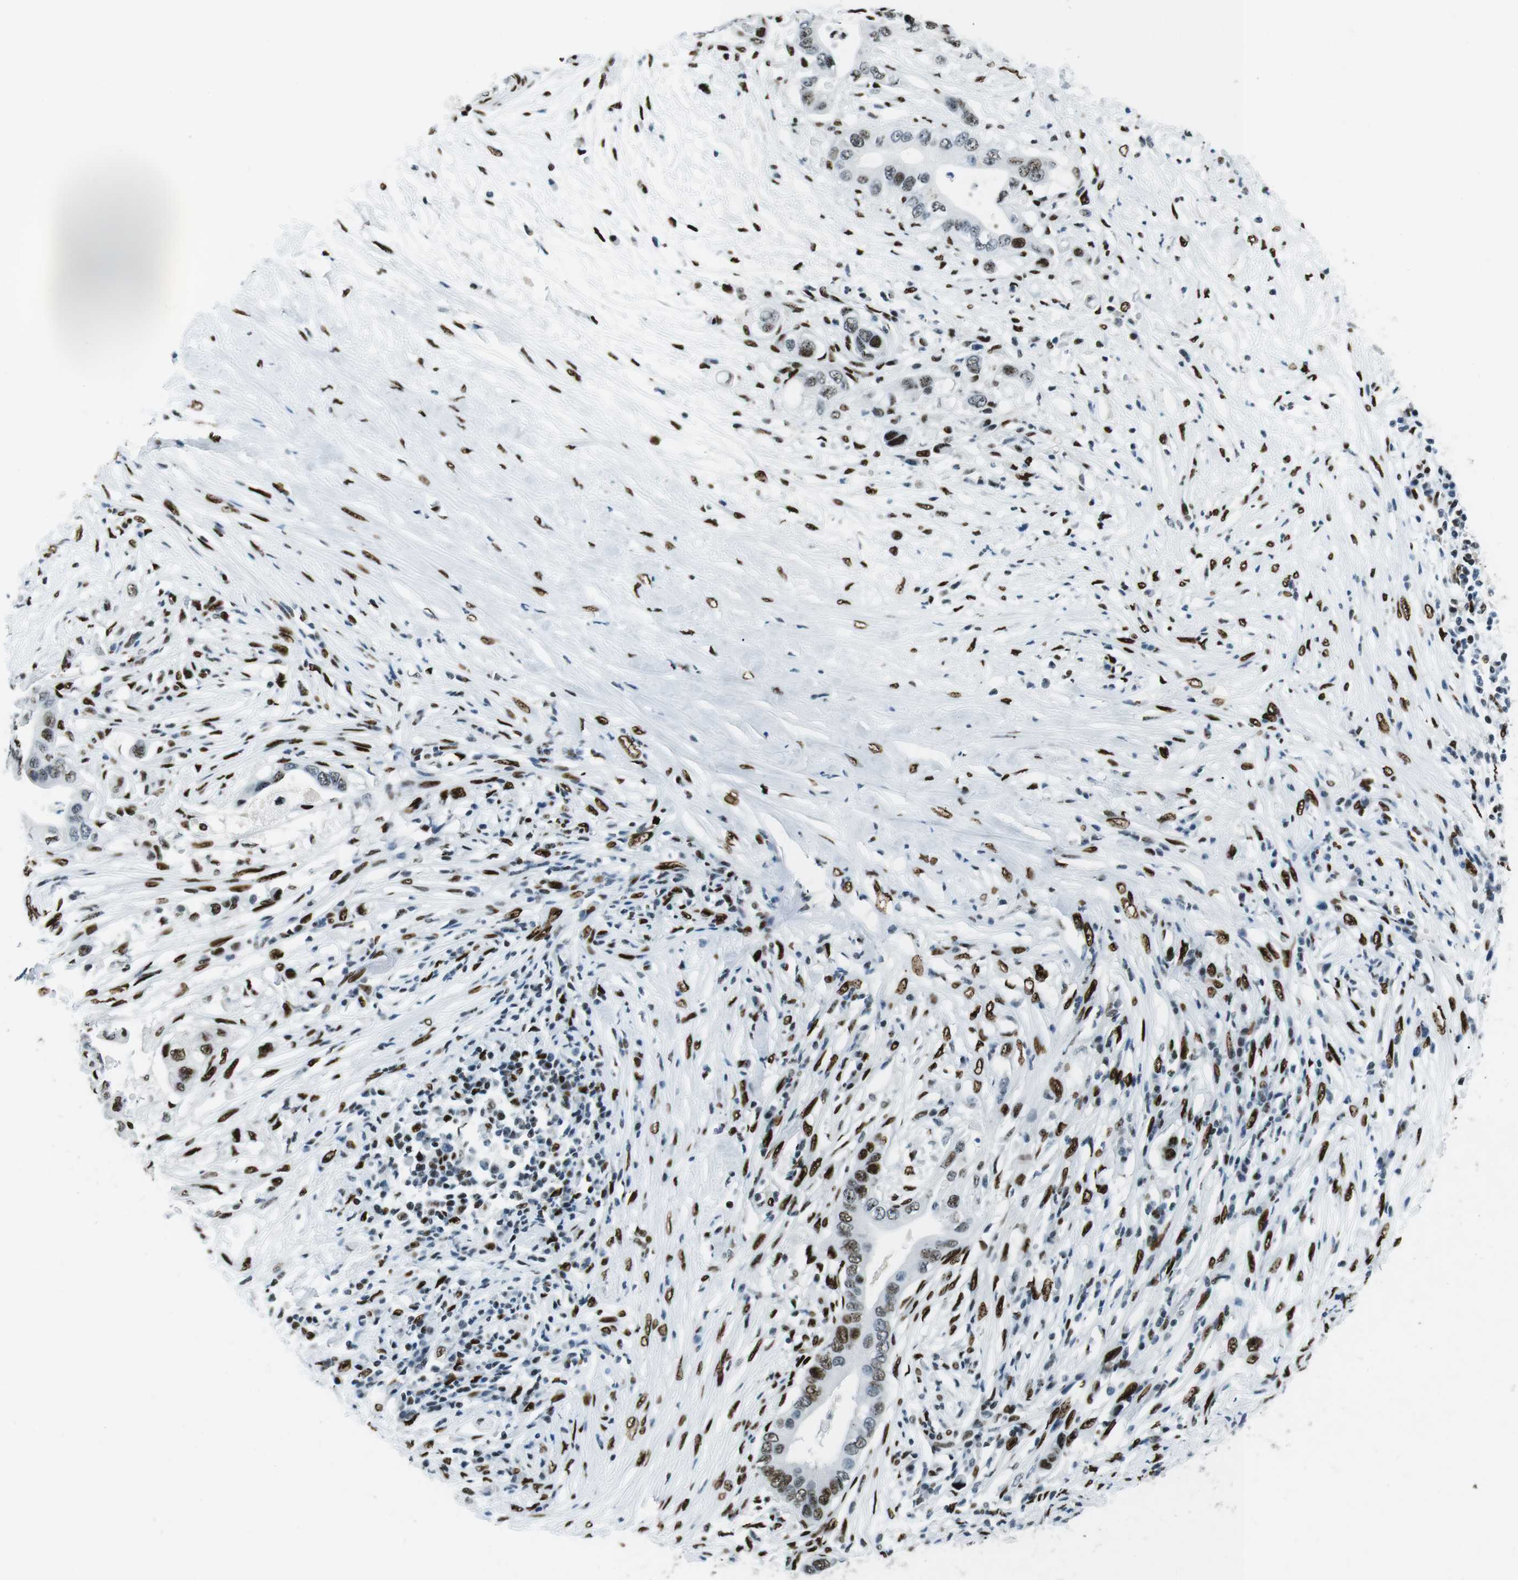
{"staining": {"intensity": "moderate", "quantity": "25%-75%", "location": "nuclear"}, "tissue": "pancreatic cancer", "cell_type": "Tumor cells", "image_type": "cancer", "snomed": [{"axis": "morphology", "description": "Adenocarcinoma, NOS"}, {"axis": "topography", "description": "Pancreas"}], "caption": "Immunohistochemistry of human pancreatic cancer exhibits medium levels of moderate nuclear staining in approximately 25%-75% of tumor cells.", "gene": "PML", "patient": {"sex": "male", "age": 77}}